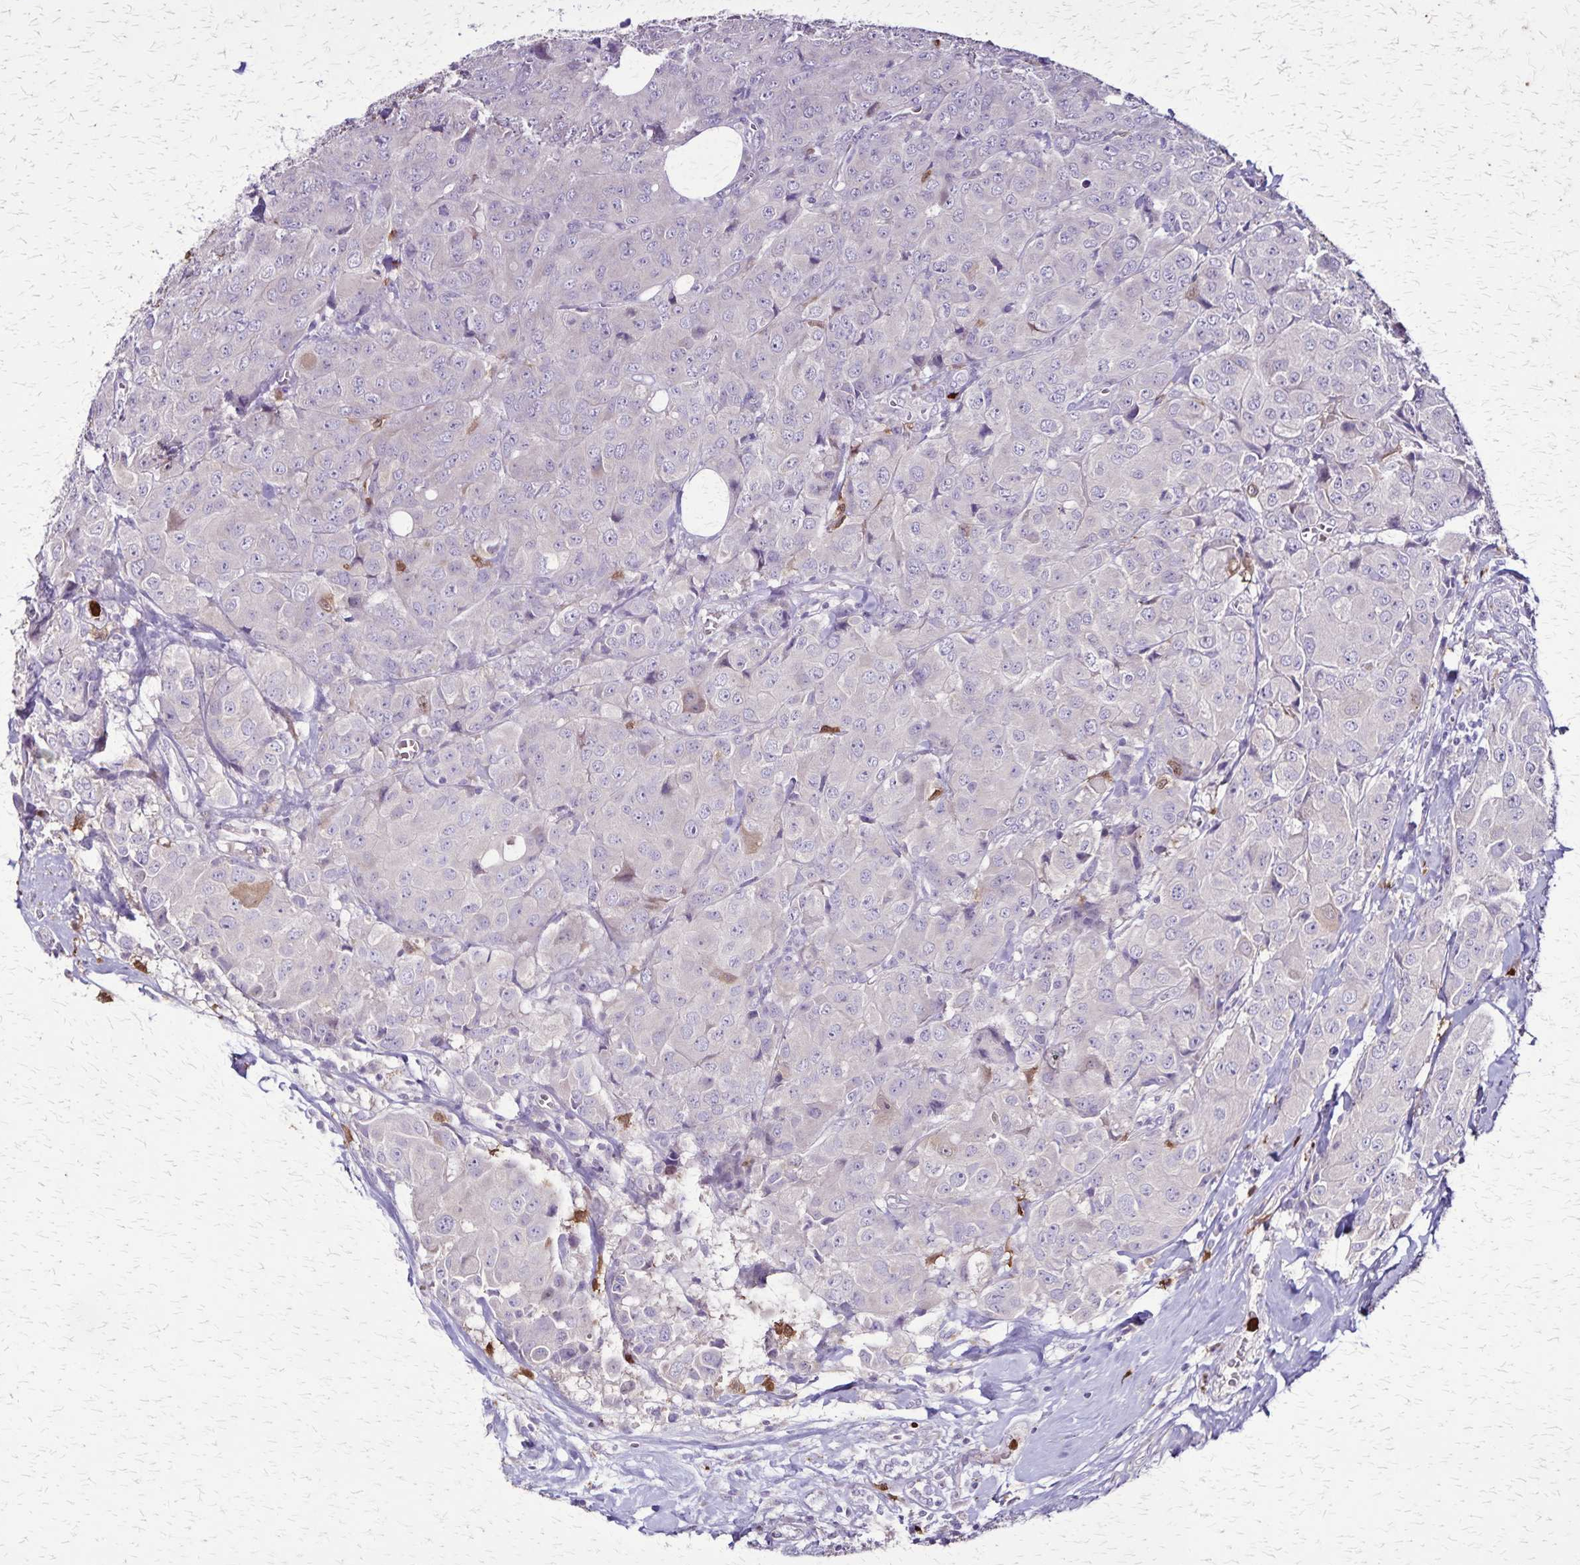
{"staining": {"intensity": "negative", "quantity": "none", "location": "none"}, "tissue": "breast cancer", "cell_type": "Tumor cells", "image_type": "cancer", "snomed": [{"axis": "morphology", "description": "Duct carcinoma"}, {"axis": "topography", "description": "Breast"}], "caption": "The image exhibits no staining of tumor cells in breast cancer. (Stains: DAB immunohistochemistry (IHC) with hematoxylin counter stain, Microscopy: brightfield microscopy at high magnification).", "gene": "ULBP3", "patient": {"sex": "female", "age": 43}}